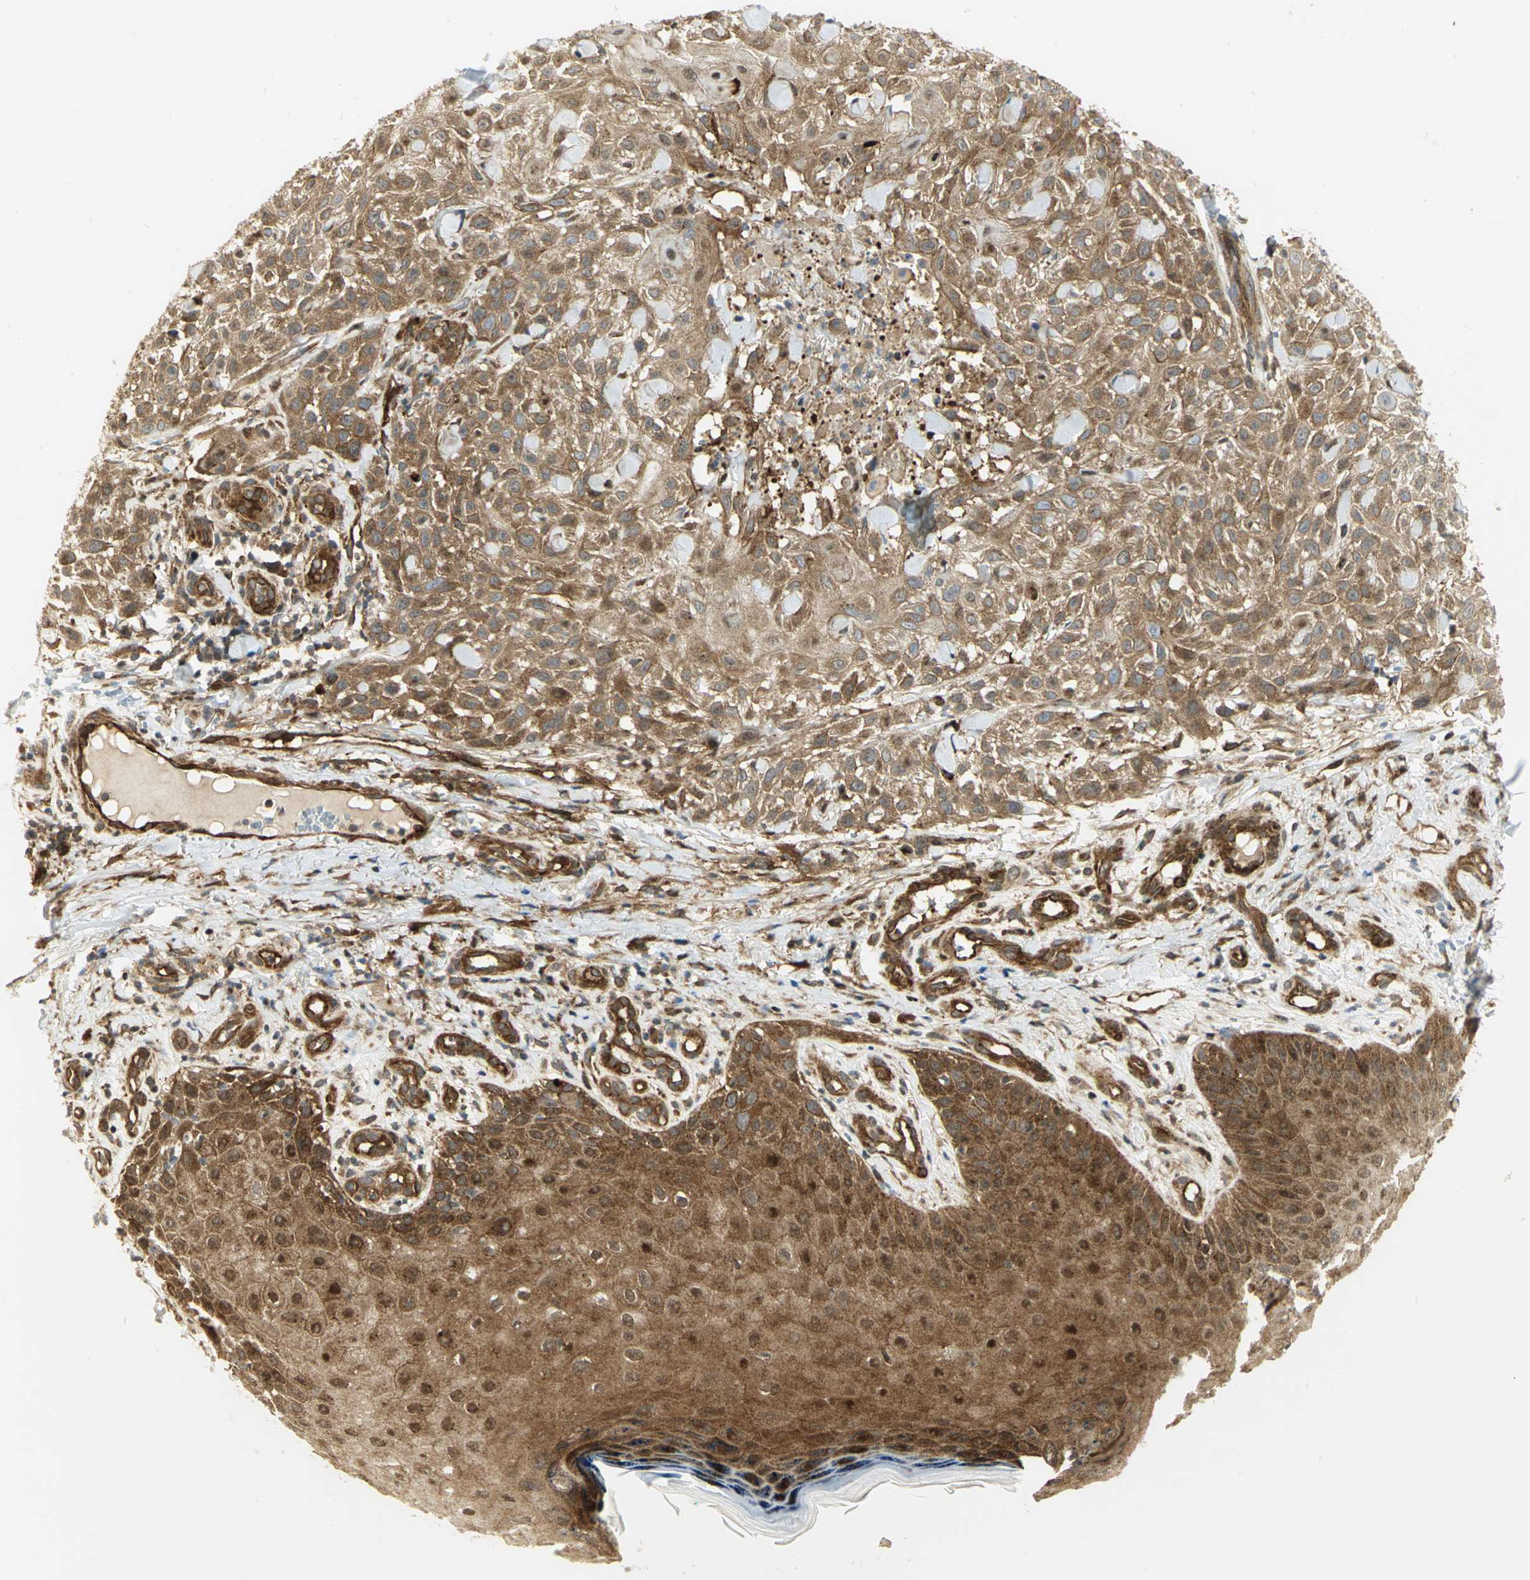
{"staining": {"intensity": "moderate", "quantity": ">75%", "location": "cytoplasmic/membranous"}, "tissue": "skin cancer", "cell_type": "Tumor cells", "image_type": "cancer", "snomed": [{"axis": "morphology", "description": "Squamous cell carcinoma, NOS"}, {"axis": "topography", "description": "Skin"}], "caption": "Immunohistochemical staining of human squamous cell carcinoma (skin) displays moderate cytoplasmic/membranous protein expression in approximately >75% of tumor cells. (brown staining indicates protein expression, while blue staining denotes nuclei).", "gene": "EEA1", "patient": {"sex": "female", "age": 42}}